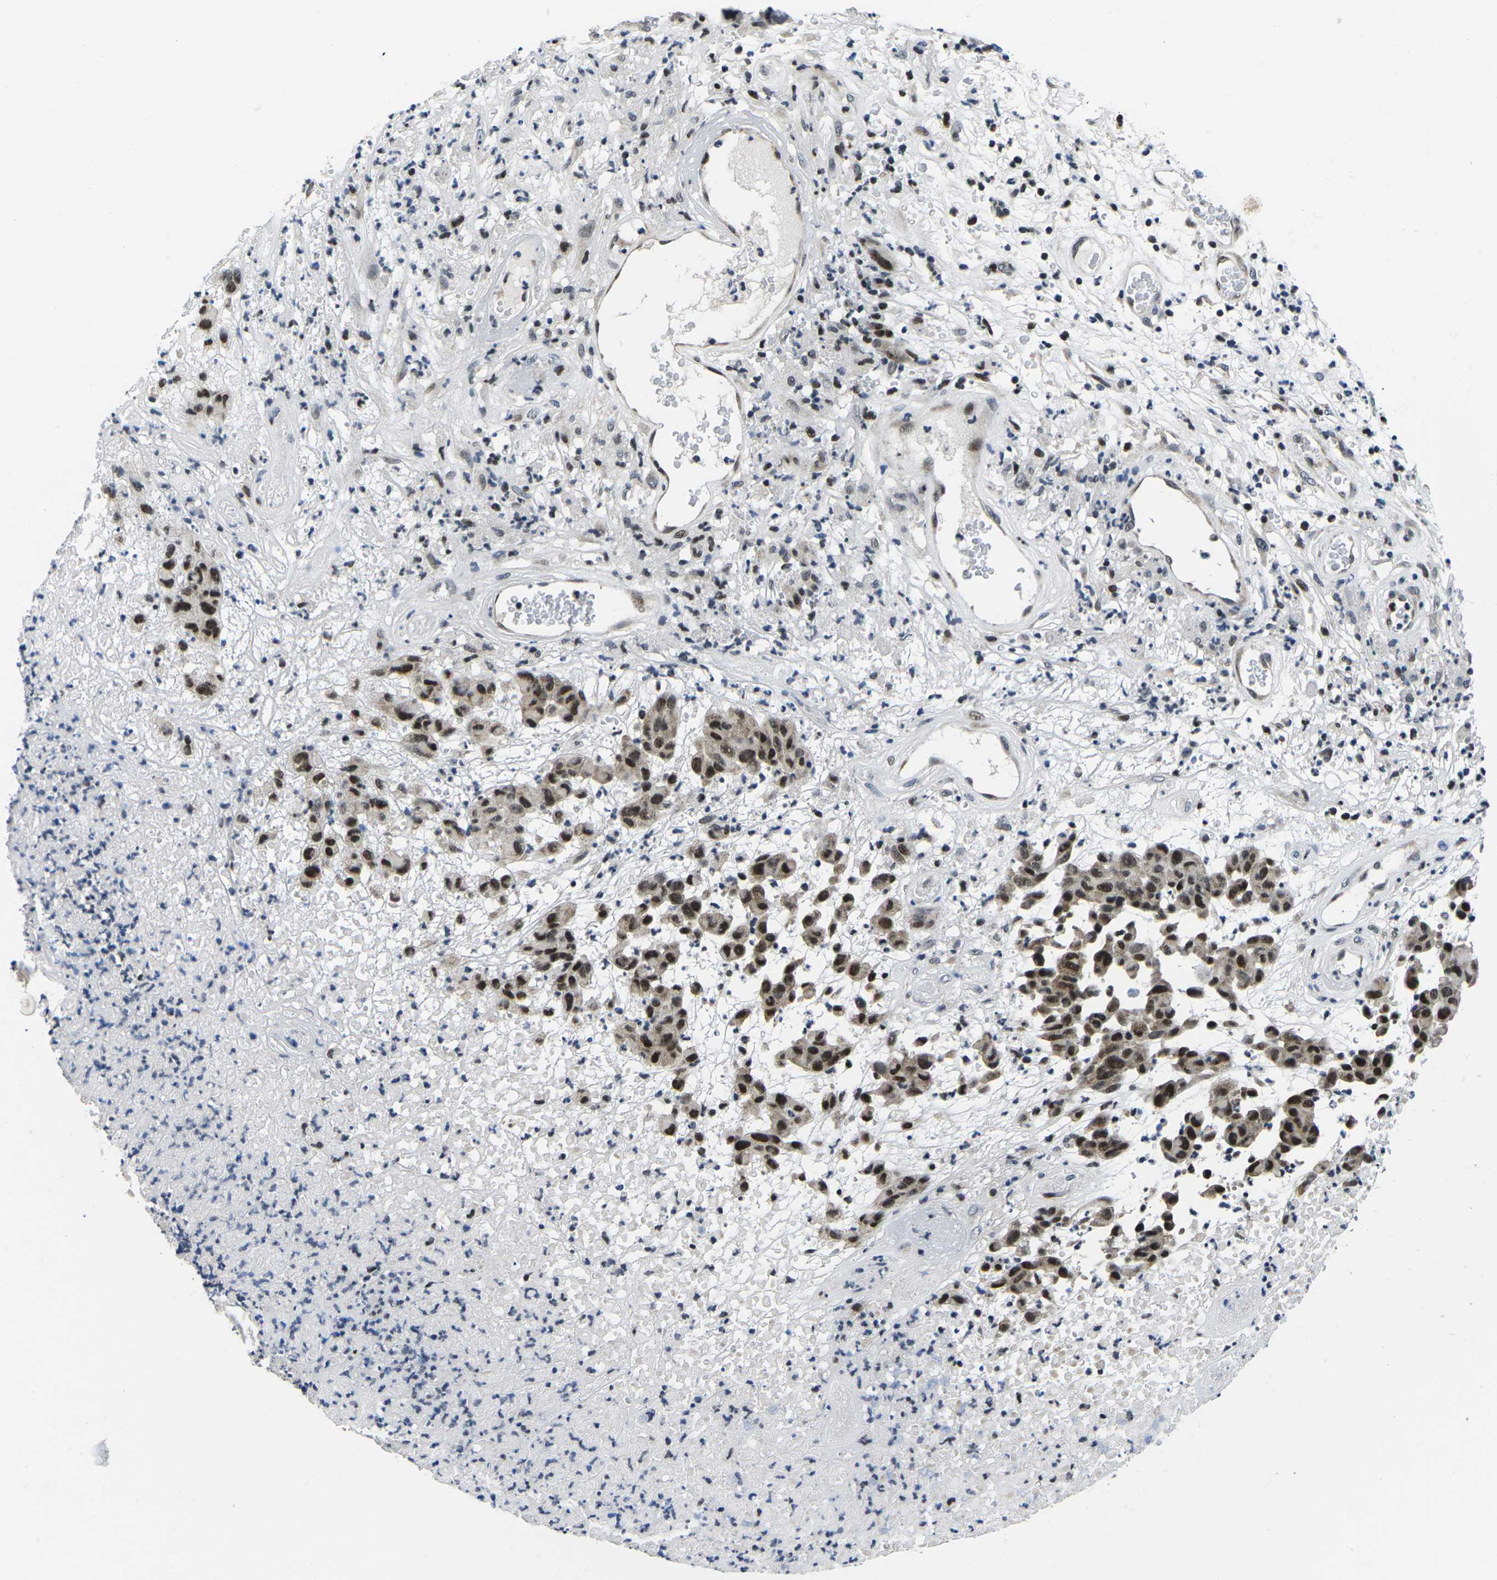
{"staining": {"intensity": "moderate", "quantity": "<25%", "location": "nuclear"}, "tissue": "melanoma", "cell_type": "Tumor cells", "image_type": "cancer", "snomed": [{"axis": "morphology", "description": "Malignant melanoma, NOS"}, {"axis": "topography", "description": "Skin"}], "caption": "DAB immunohistochemical staining of human melanoma exhibits moderate nuclear protein staining in approximately <25% of tumor cells.", "gene": "CDC73", "patient": {"sex": "male", "age": 59}}